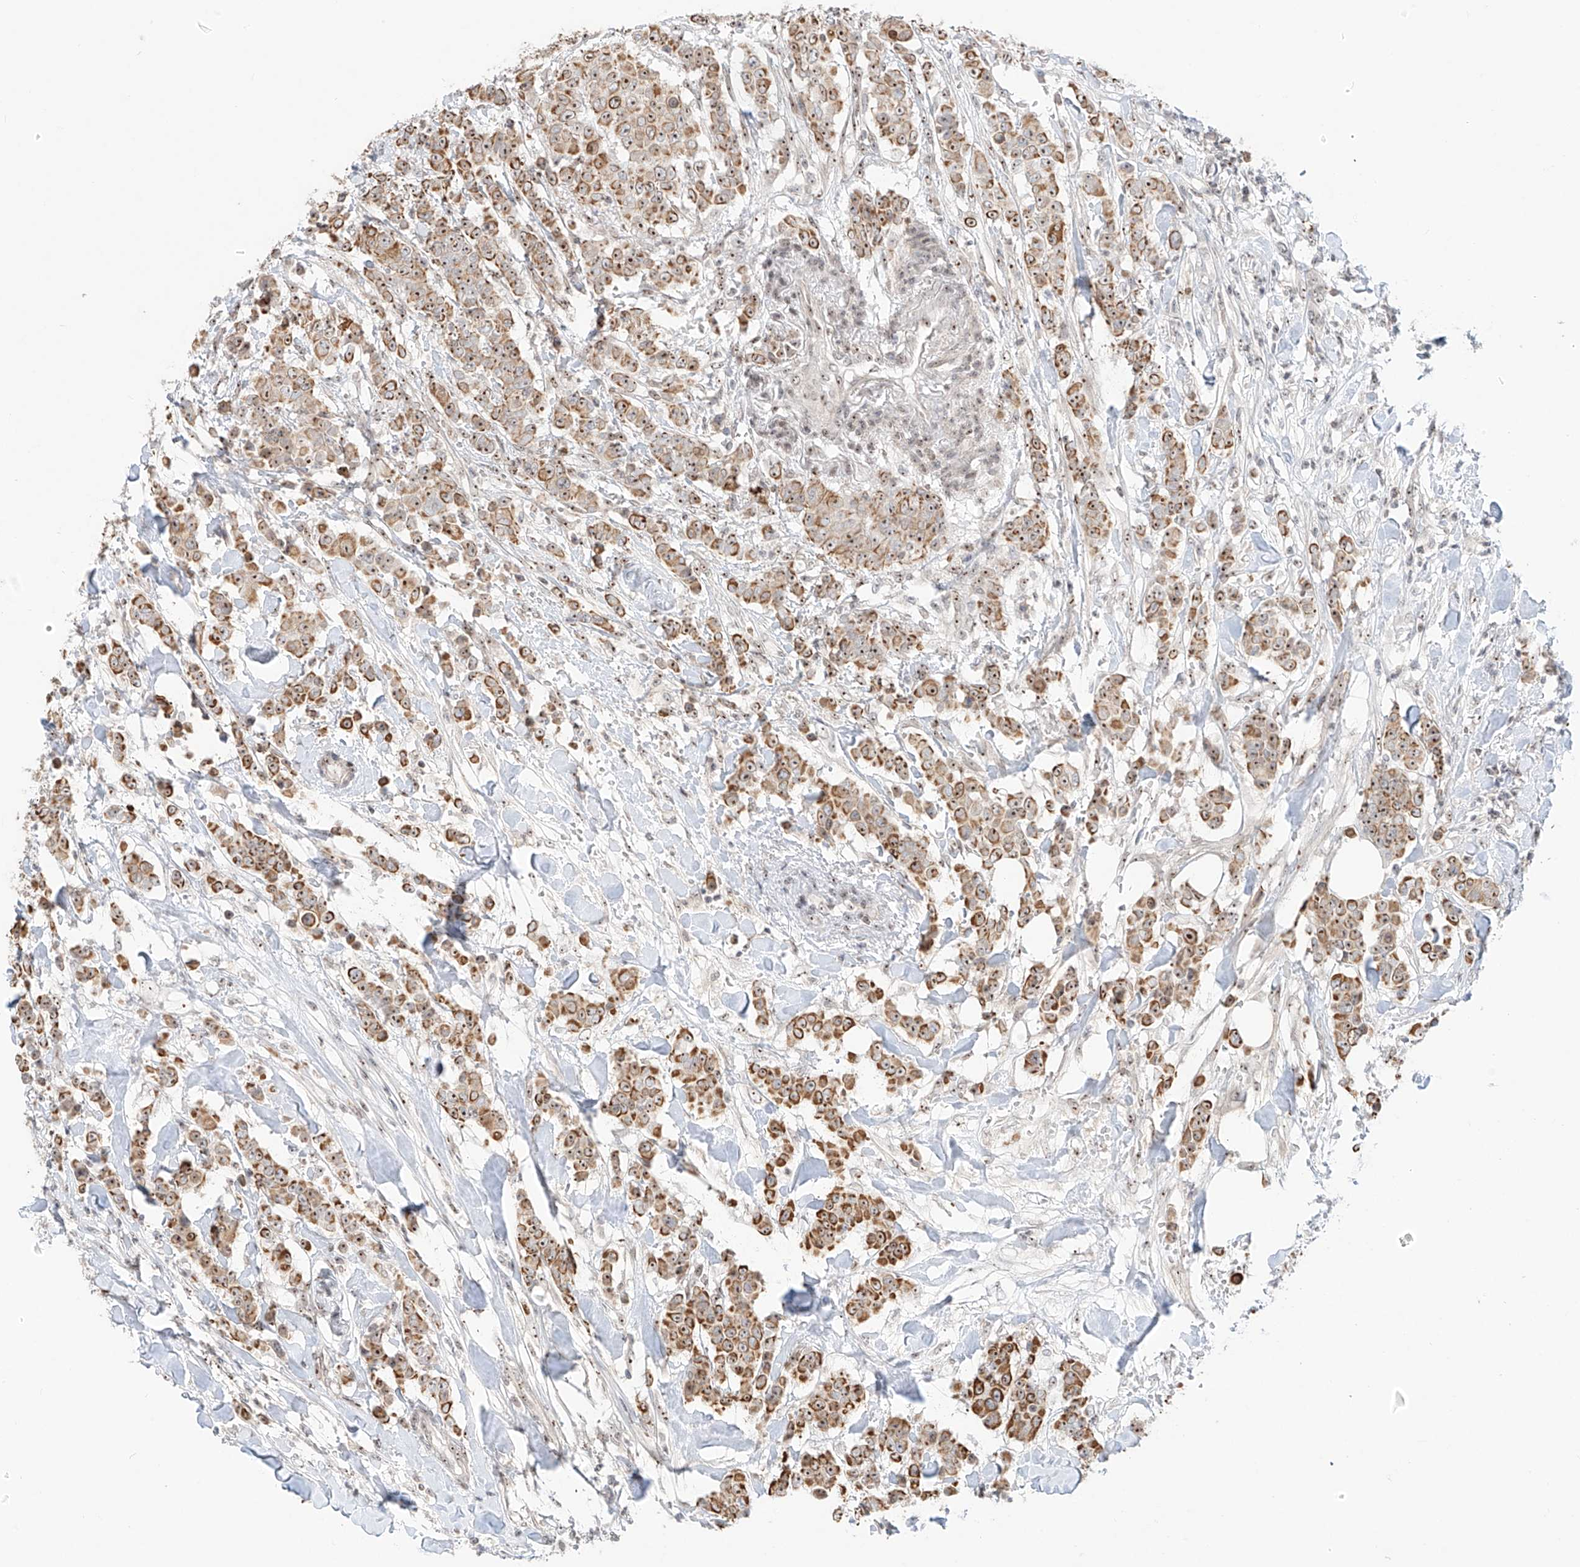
{"staining": {"intensity": "moderate", "quantity": ">75%", "location": "cytoplasmic/membranous,nuclear"}, "tissue": "breast cancer", "cell_type": "Tumor cells", "image_type": "cancer", "snomed": [{"axis": "morphology", "description": "Duct carcinoma"}, {"axis": "topography", "description": "Breast"}], "caption": "Protein staining displays moderate cytoplasmic/membranous and nuclear positivity in approximately >75% of tumor cells in breast invasive ductal carcinoma. (Brightfield microscopy of DAB IHC at high magnification).", "gene": "ZNF512", "patient": {"sex": "female", "age": 40}}